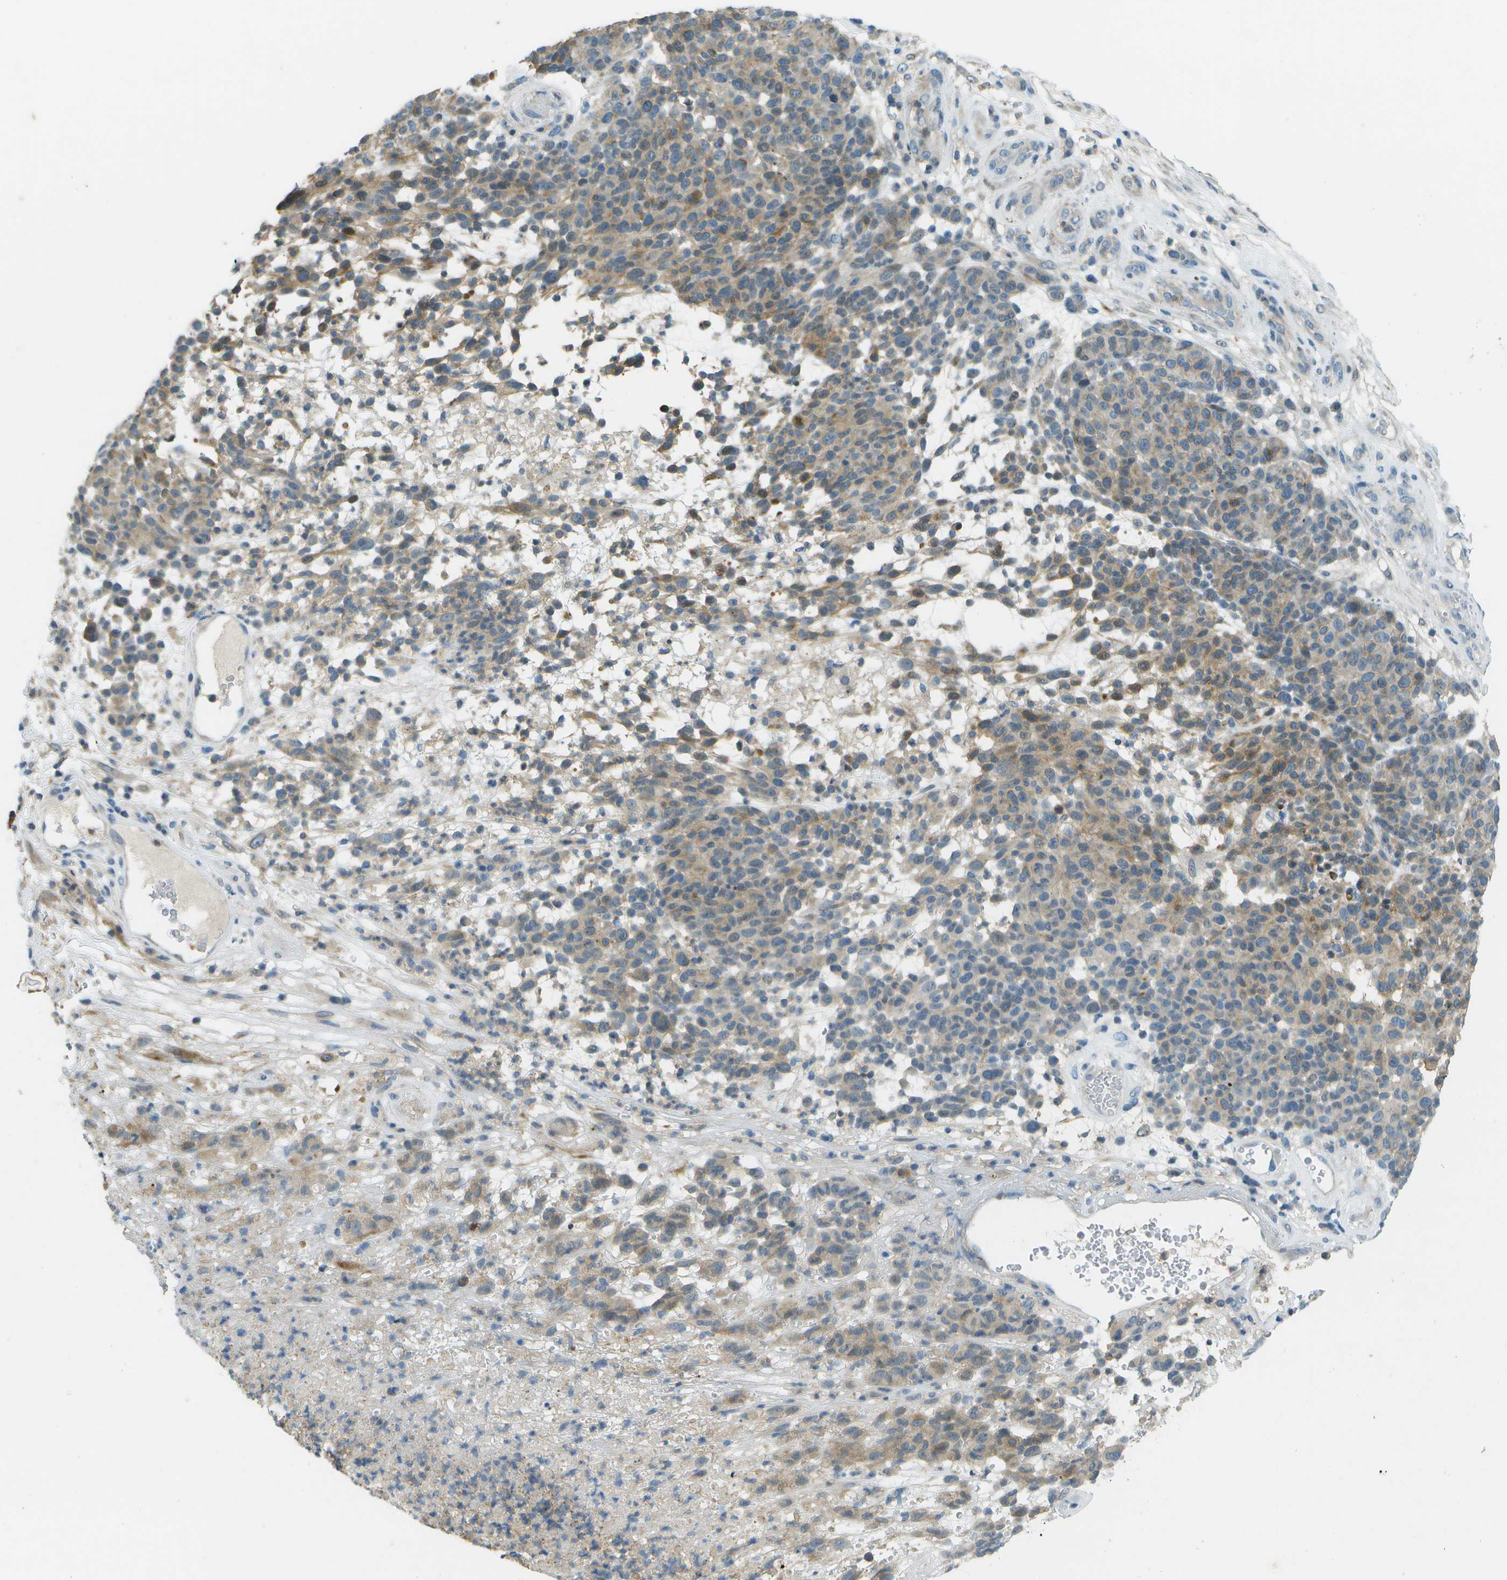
{"staining": {"intensity": "moderate", "quantity": "<25%", "location": "cytoplasmic/membranous"}, "tissue": "melanoma", "cell_type": "Tumor cells", "image_type": "cancer", "snomed": [{"axis": "morphology", "description": "Malignant melanoma, NOS"}, {"axis": "topography", "description": "Skin"}], "caption": "Immunohistochemical staining of malignant melanoma demonstrates low levels of moderate cytoplasmic/membranous protein expression in approximately <25% of tumor cells.", "gene": "LRRC66", "patient": {"sex": "male", "age": 59}}